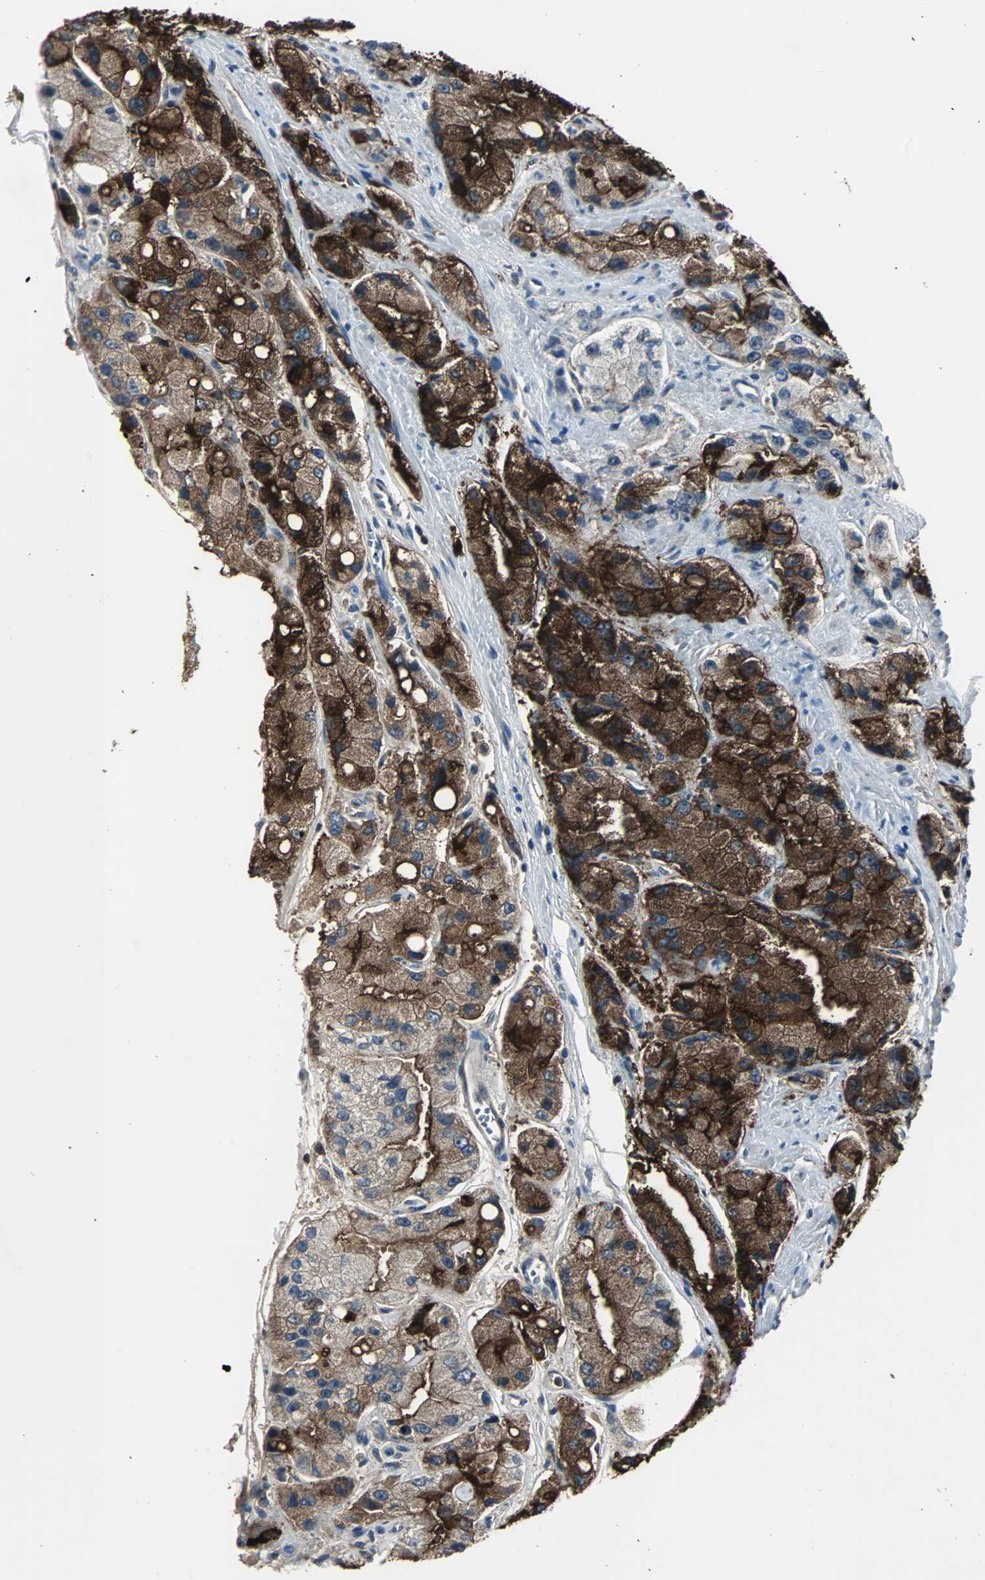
{"staining": {"intensity": "strong", "quantity": ">75%", "location": "cytoplasmic/membranous"}, "tissue": "prostate cancer", "cell_type": "Tumor cells", "image_type": "cancer", "snomed": [{"axis": "morphology", "description": "Adenocarcinoma, High grade"}, {"axis": "topography", "description": "Prostate"}], "caption": "Protein expression by immunohistochemistry exhibits strong cytoplasmic/membranous expression in approximately >75% of tumor cells in prostate cancer (adenocarcinoma (high-grade)).", "gene": "MKX", "patient": {"sex": "male", "age": 58}}